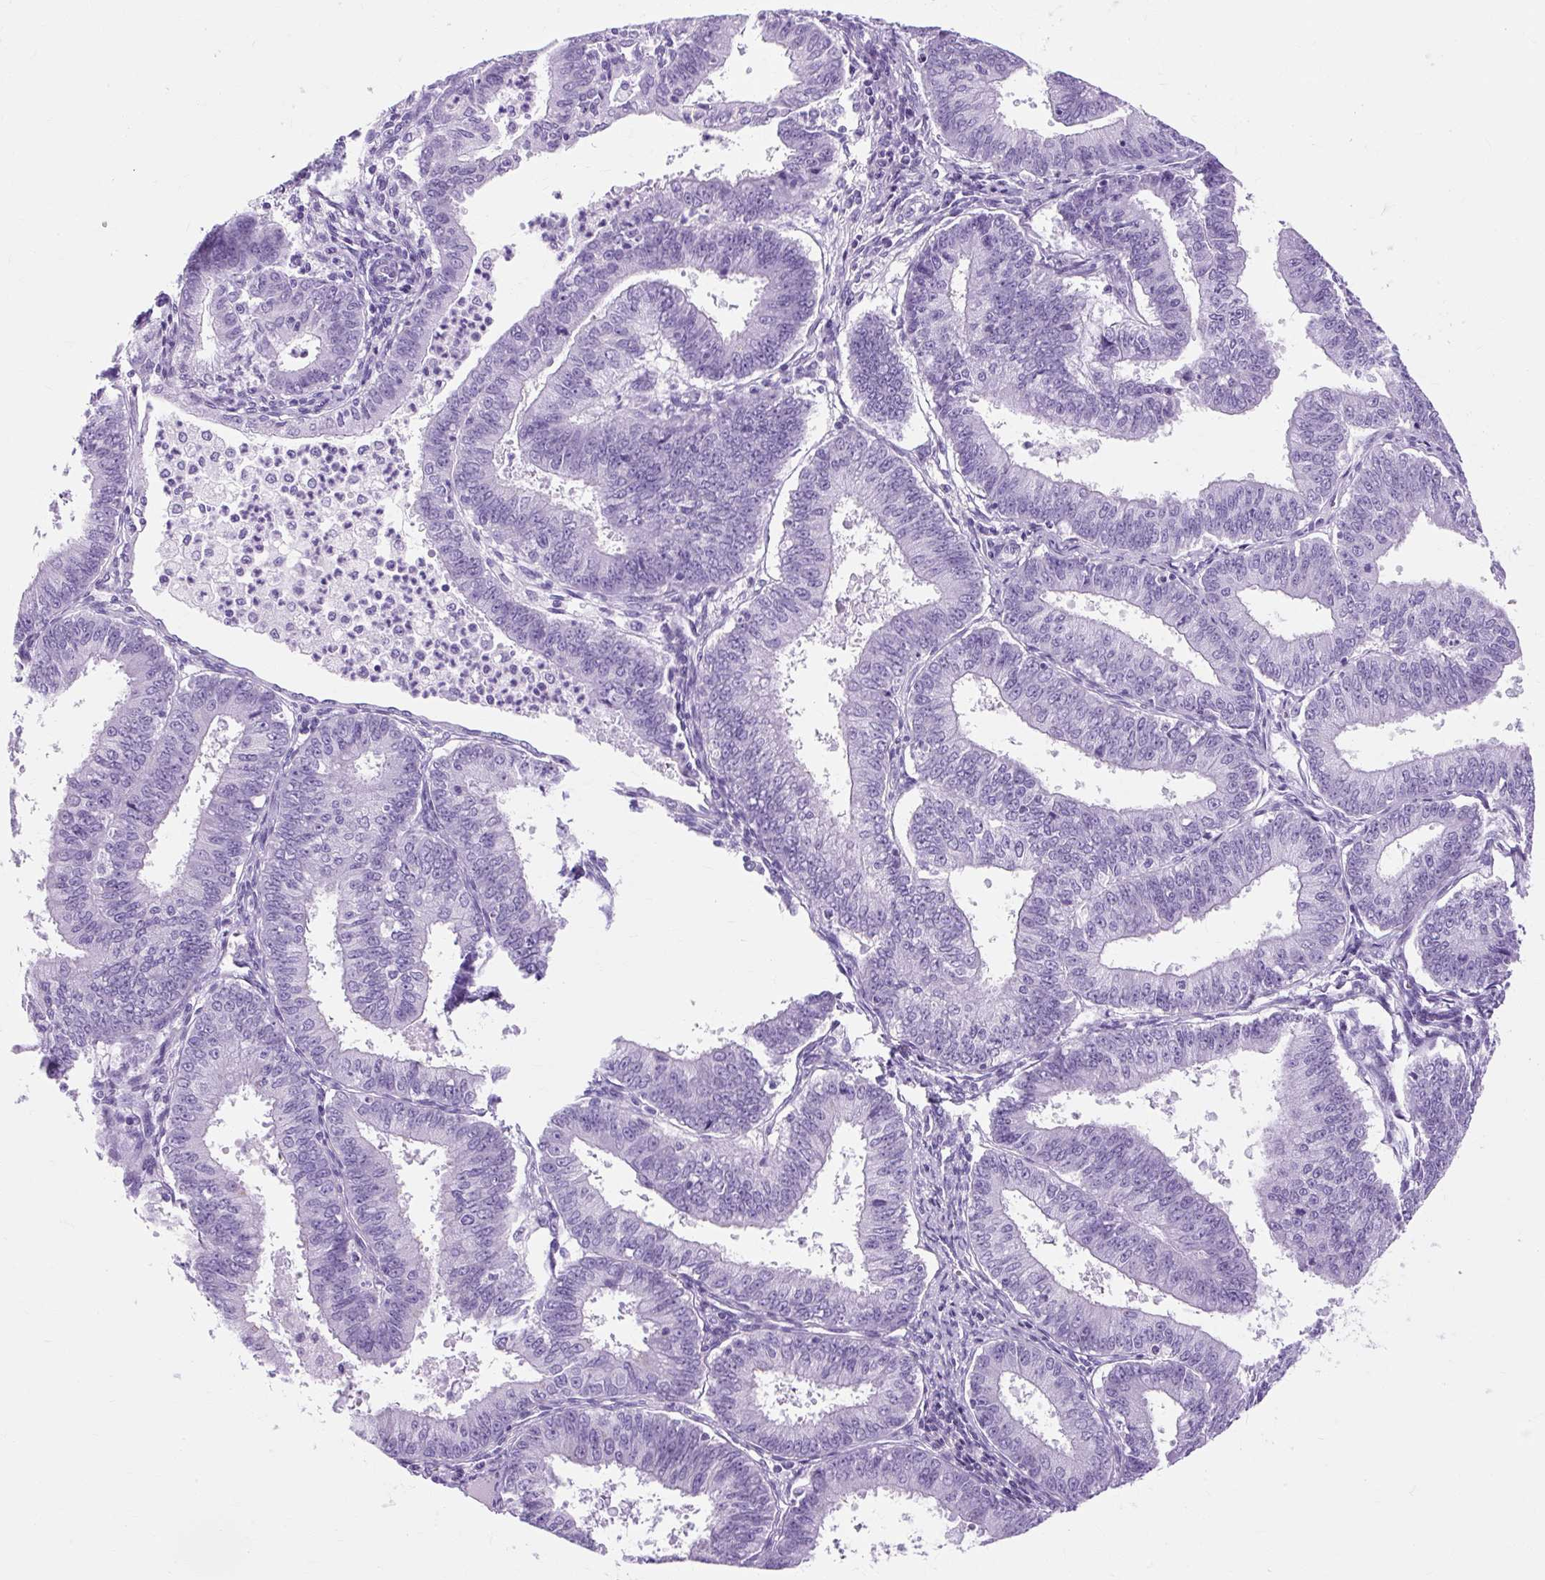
{"staining": {"intensity": "negative", "quantity": "none", "location": "none"}, "tissue": "endometrial cancer", "cell_type": "Tumor cells", "image_type": "cancer", "snomed": [{"axis": "morphology", "description": "Adenocarcinoma, NOS"}, {"axis": "topography", "description": "Endometrium"}], "caption": "Immunohistochemistry (IHC) of endometrial cancer demonstrates no staining in tumor cells.", "gene": "TMEM89", "patient": {"sex": "female", "age": 73}}